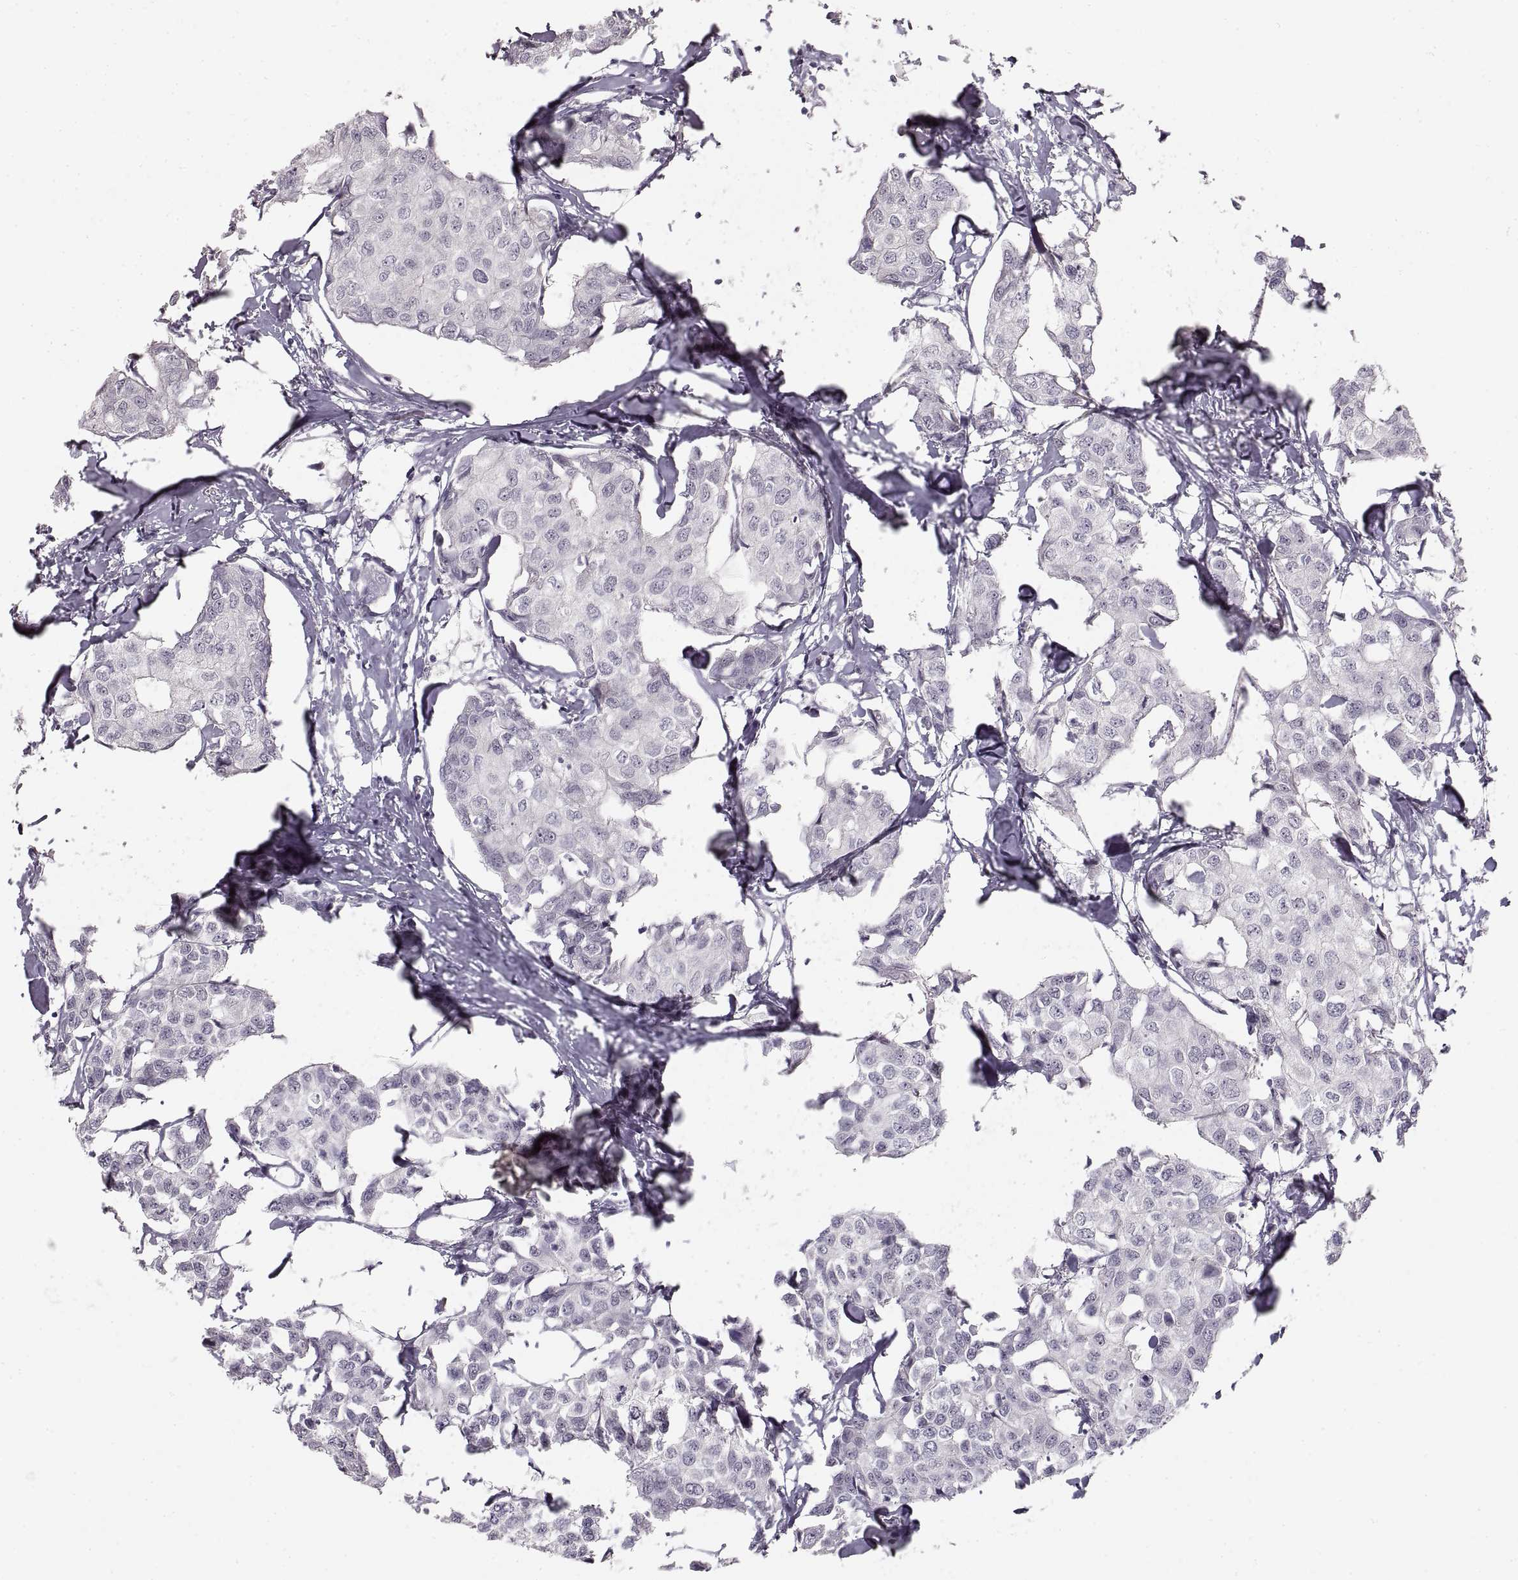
{"staining": {"intensity": "negative", "quantity": "none", "location": "none"}, "tissue": "breast cancer", "cell_type": "Tumor cells", "image_type": "cancer", "snomed": [{"axis": "morphology", "description": "Duct carcinoma"}, {"axis": "topography", "description": "Breast"}], "caption": "High magnification brightfield microscopy of breast cancer (invasive ductal carcinoma) stained with DAB (brown) and counterstained with hematoxylin (blue): tumor cells show no significant expression.", "gene": "PCSK2", "patient": {"sex": "female", "age": 80}}